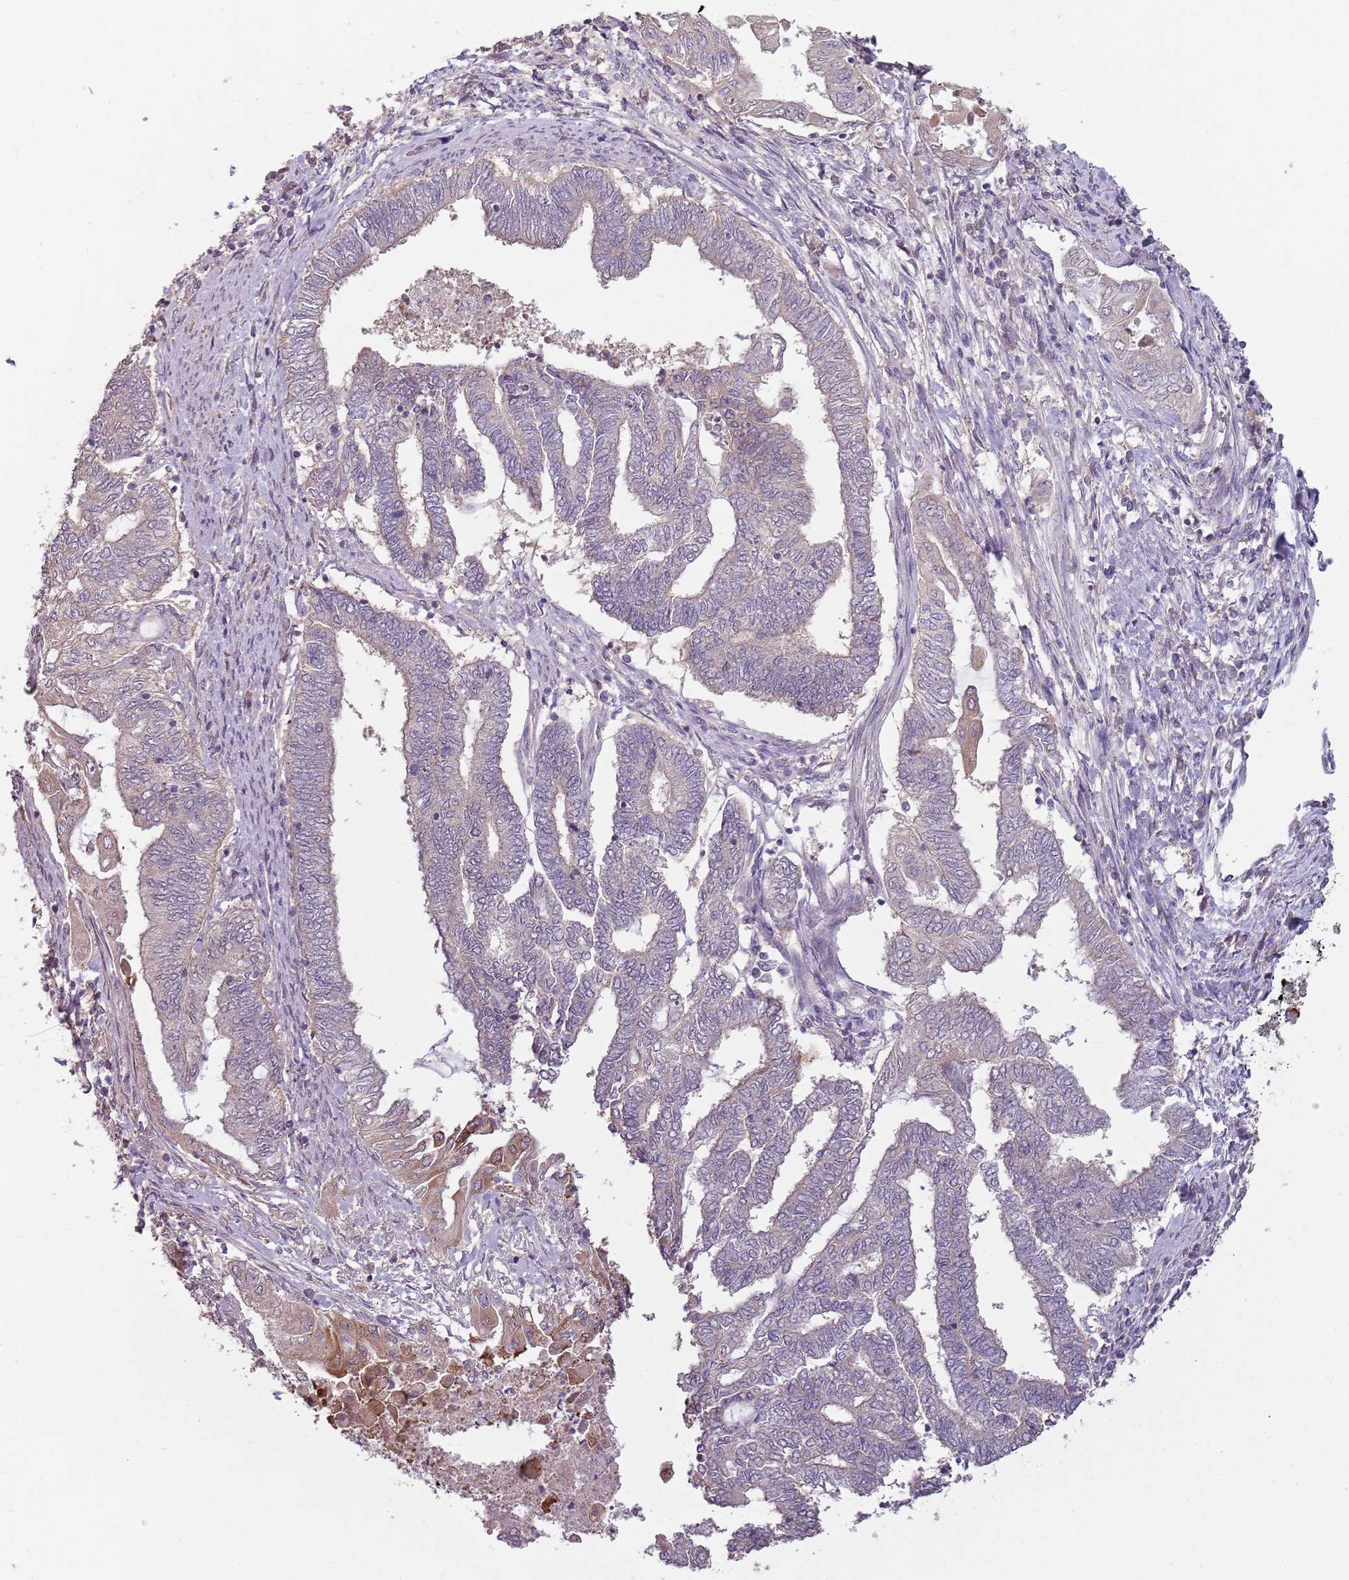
{"staining": {"intensity": "moderate", "quantity": "<25%", "location": "cytoplasmic/membranous"}, "tissue": "endometrial cancer", "cell_type": "Tumor cells", "image_type": "cancer", "snomed": [{"axis": "morphology", "description": "Adenocarcinoma, NOS"}, {"axis": "topography", "description": "Uterus"}, {"axis": "topography", "description": "Endometrium"}], "caption": "Human adenocarcinoma (endometrial) stained with a brown dye exhibits moderate cytoplasmic/membranous positive positivity in approximately <25% of tumor cells.", "gene": "TEKT4", "patient": {"sex": "female", "age": 70}}